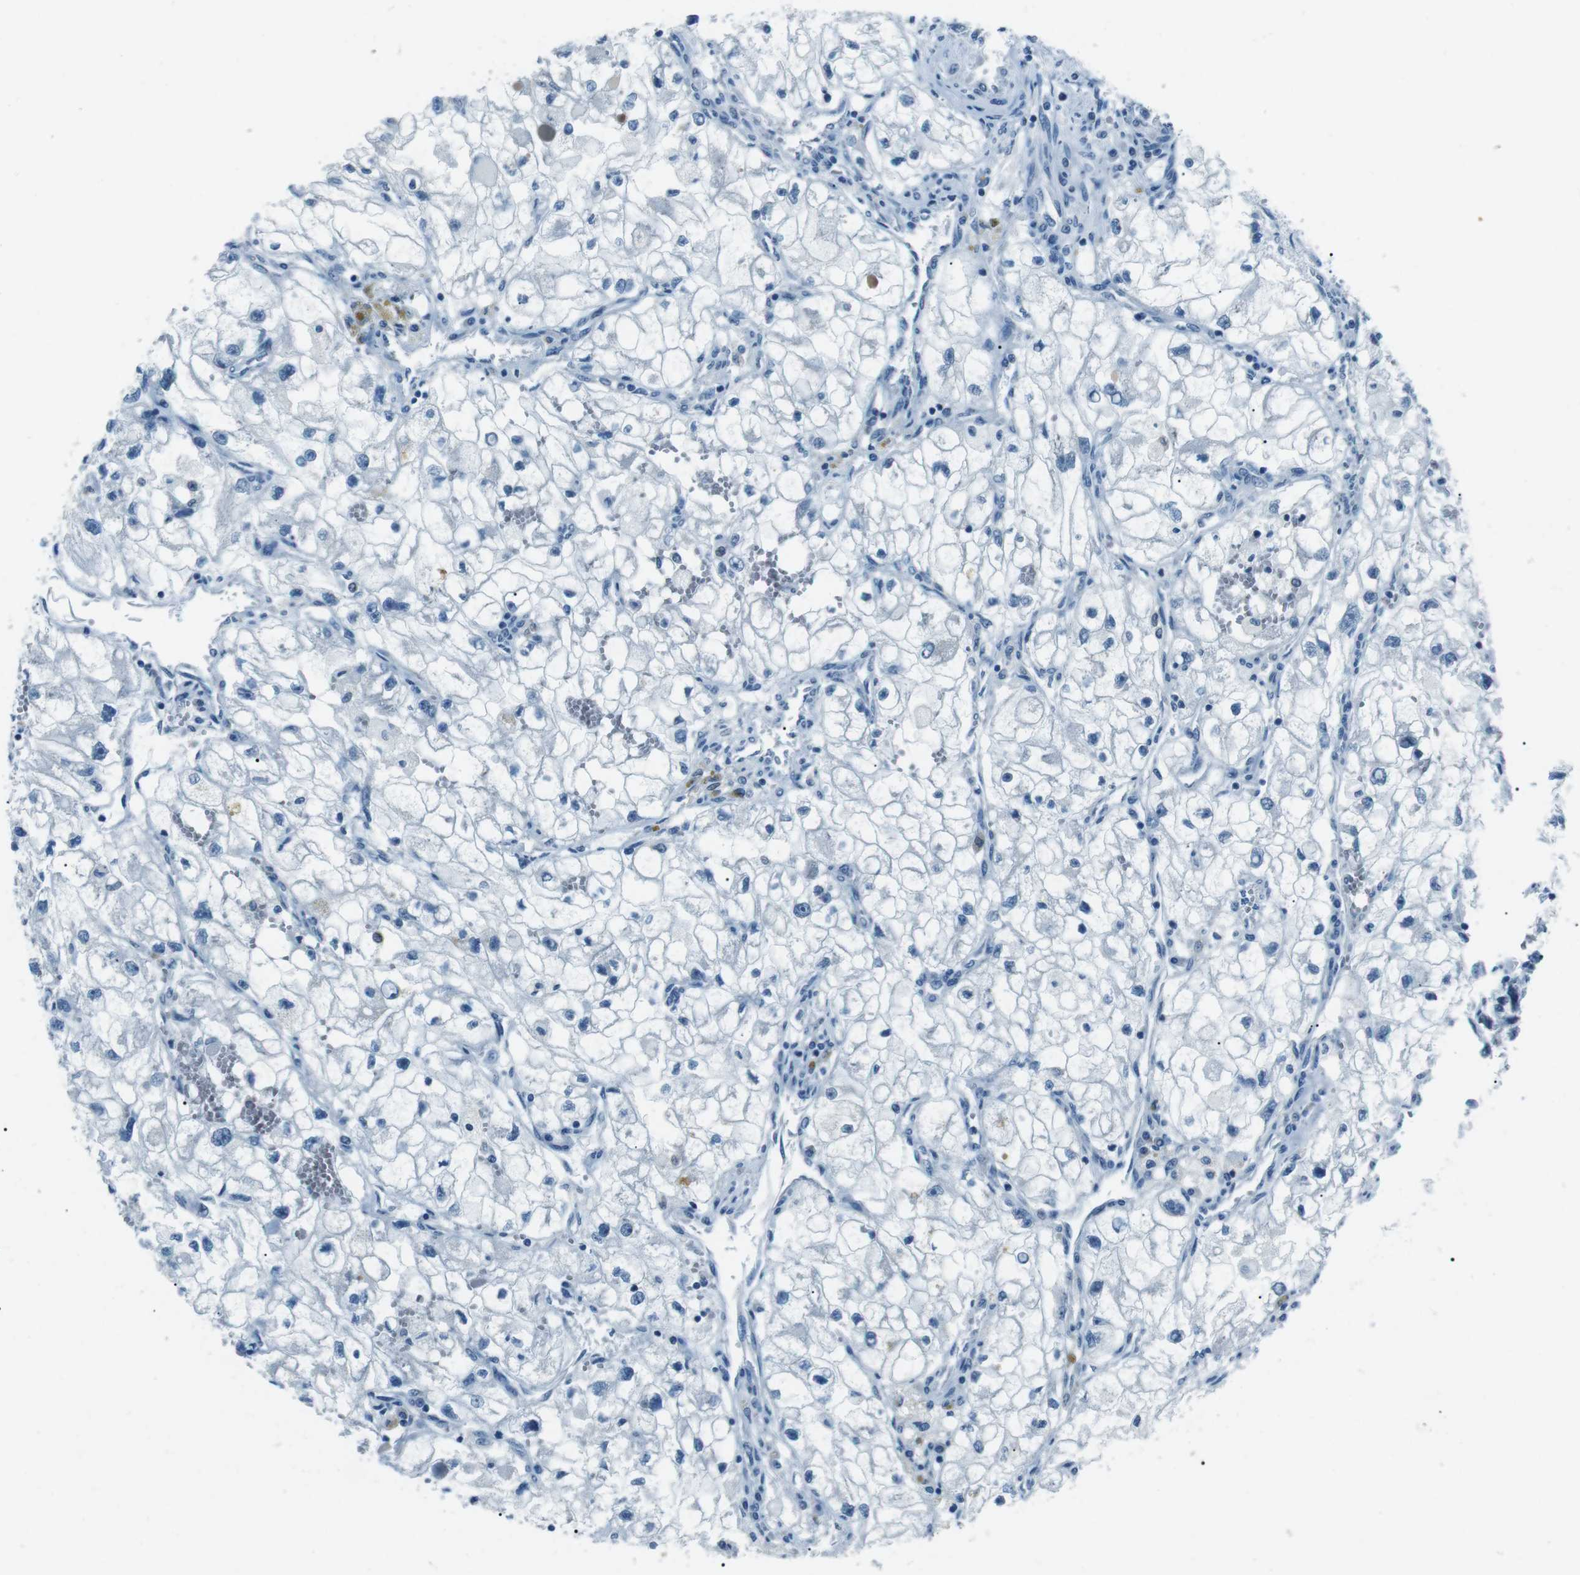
{"staining": {"intensity": "negative", "quantity": "none", "location": "none"}, "tissue": "renal cancer", "cell_type": "Tumor cells", "image_type": "cancer", "snomed": [{"axis": "morphology", "description": "Adenocarcinoma, NOS"}, {"axis": "topography", "description": "Kidney"}], "caption": "DAB immunohistochemical staining of adenocarcinoma (renal) reveals no significant positivity in tumor cells.", "gene": "SERPINB2", "patient": {"sex": "female", "age": 70}}